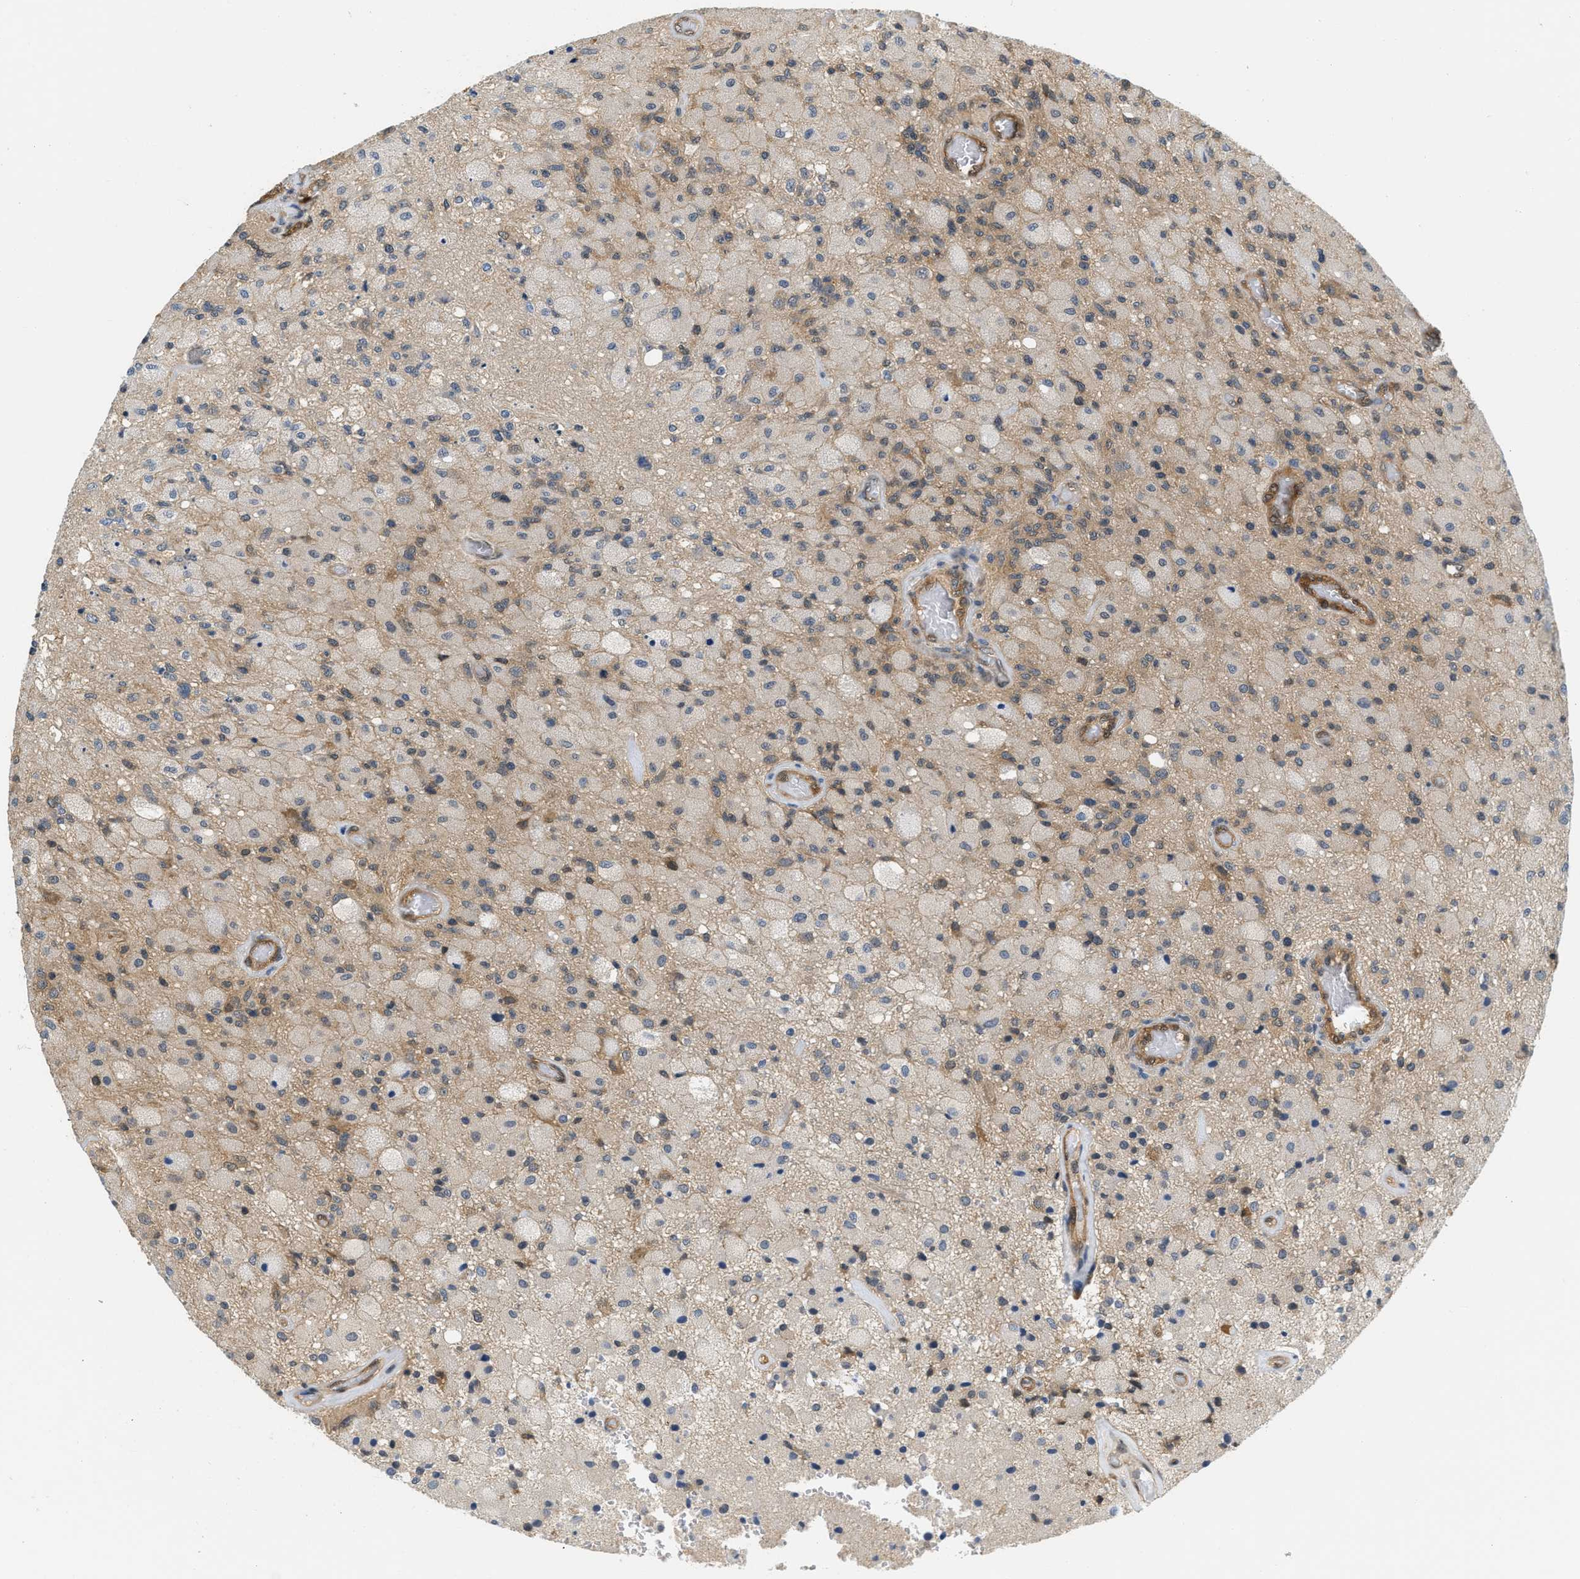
{"staining": {"intensity": "weak", "quantity": "<25%", "location": "cytoplasmic/membranous"}, "tissue": "glioma", "cell_type": "Tumor cells", "image_type": "cancer", "snomed": [{"axis": "morphology", "description": "Normal tissue, NOS"}, {"axis": "morphology", "description": "Glioma, malignant, High grade"}, {"axis": "topography", "description": "Cerebral cortex"}], "caption": "High power microscopy histopathology image of an immunohistochemistry histopathology image of high-grade glioma (malignant), revealing no significant expression in tumor cells.", "gene": "EIF4EBP2", "patient": {"sex": "male", "age": 77}}